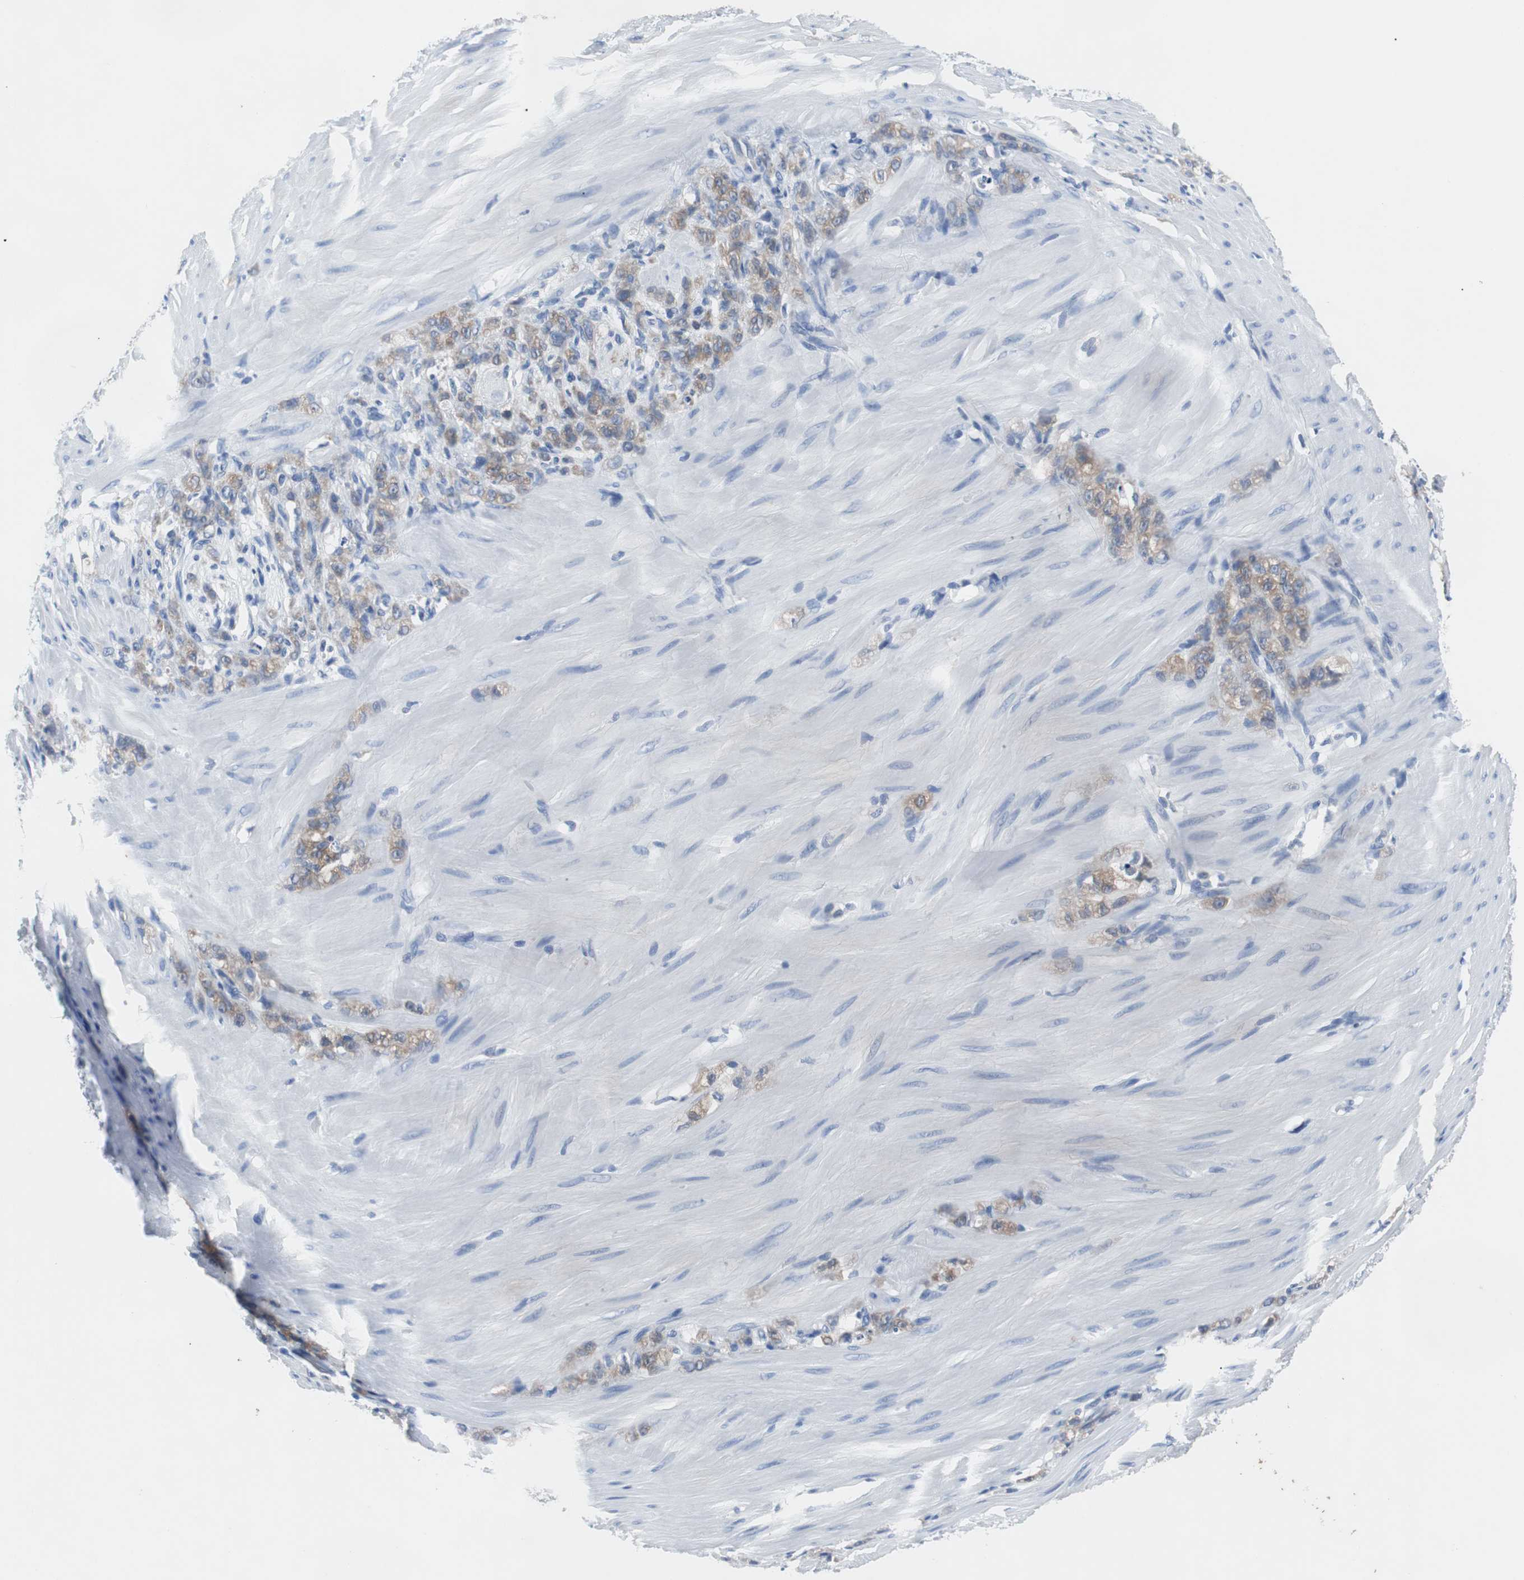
{"staining": {"intensity": "weak", "quantity": ">75%", "location": "cytoplasmic/membranous"}, "tissue": "stomach cancer", "cell_type": "Tumor cells", "image_type": "cancer", "snomed": [{"axis": "morphology", "description": "Adenocarcinoma, NOS"}, {"axis": "topography", "description": "Stomach"}], "caption": "Immunohistochemical staining of adenocarcinoma (stomach) demonstrates low levels of weak cytoplasmic/membranous protein staining in about >75% of tumor cells.", "gene": "EEF2K", "patient": {"sex": "male", "age": 82}}